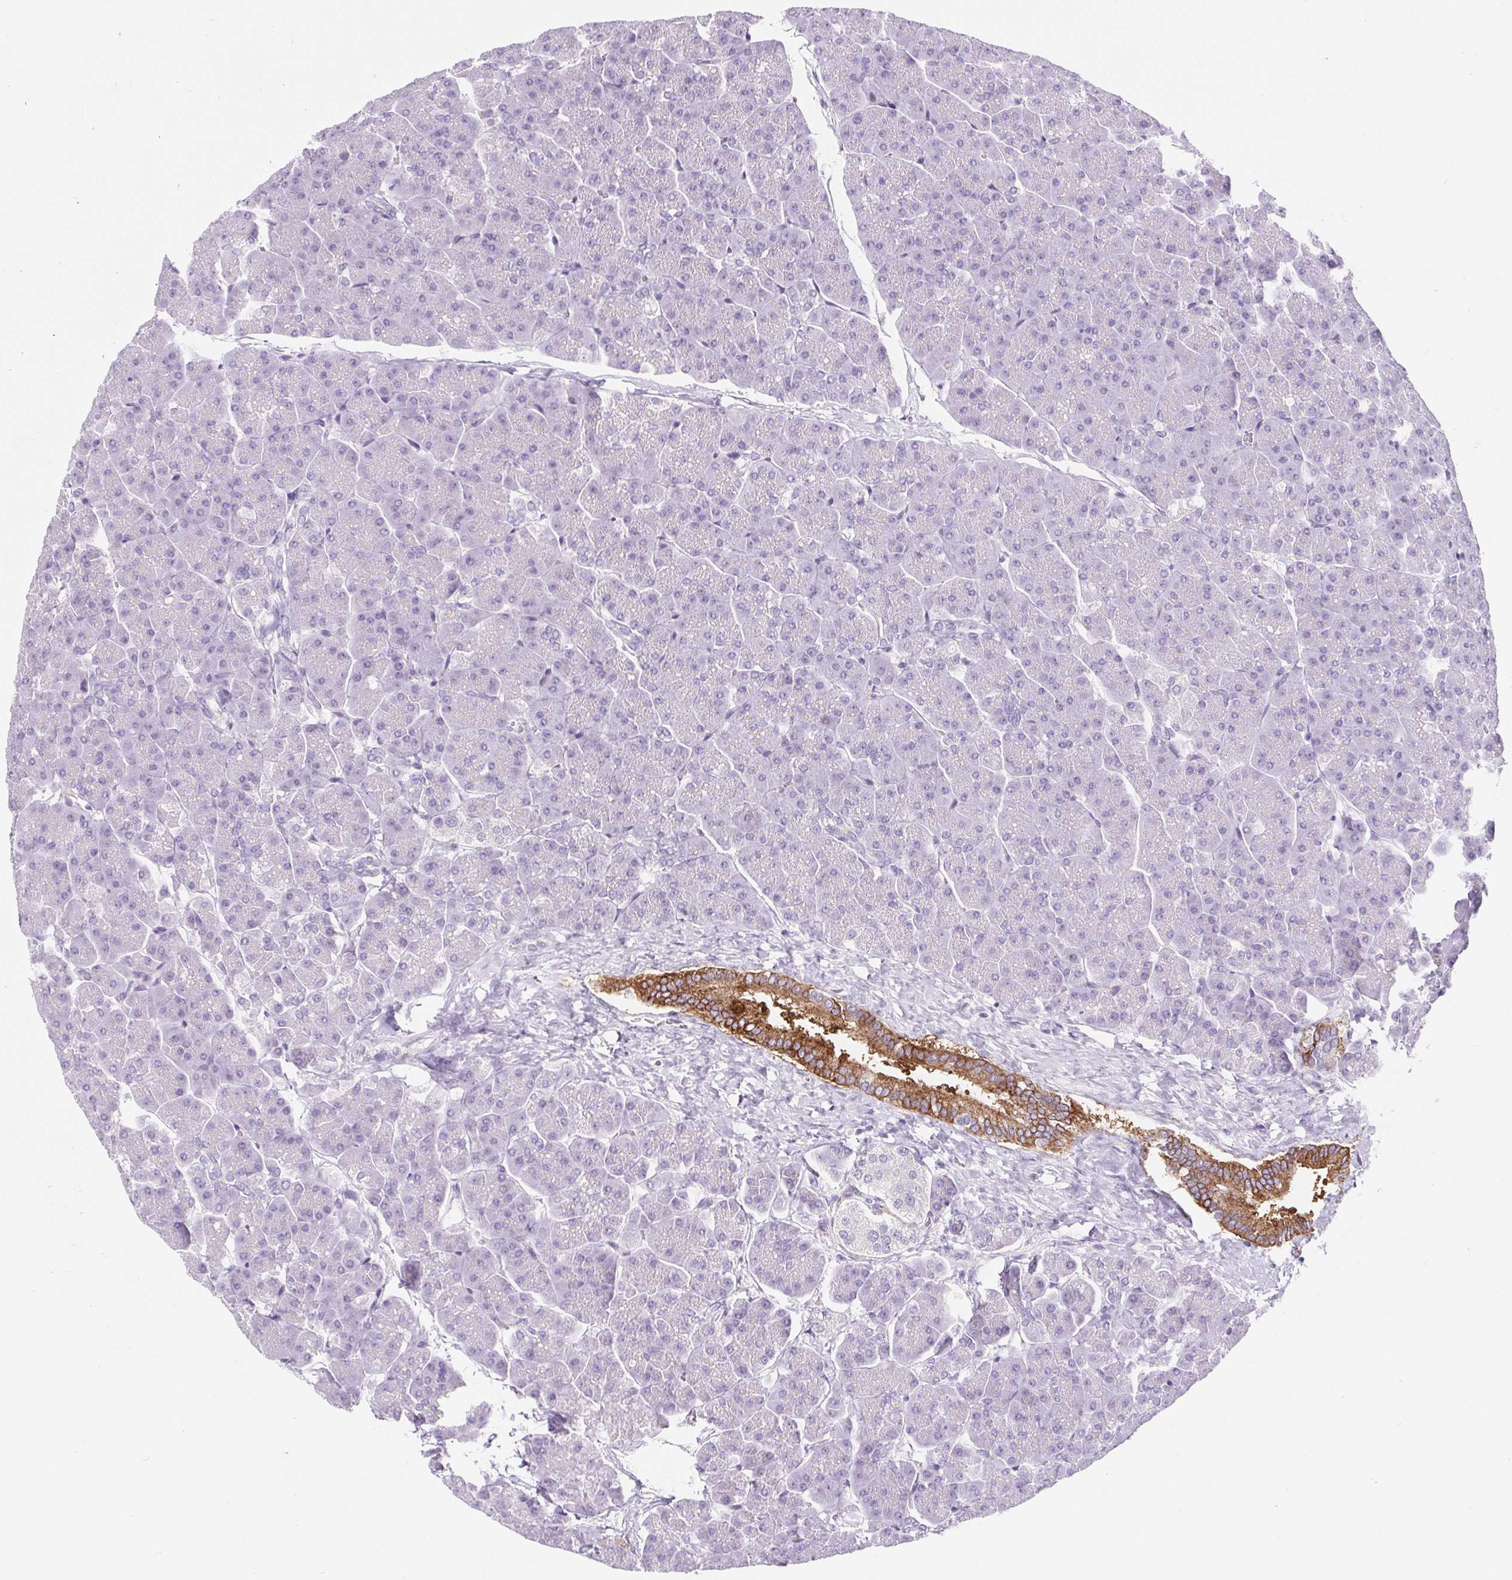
{"staining": {"intensity": "strong", "quantity": "<25%", "location": "cytoplasmic/membranous"}, "tissue": "pancreas", "cell_type": "Exocrine glandular cells", "image_type": "normal", "snomed": [{"axis": "morphology", "description": "Normal tissue, NOS"}, {"axis": "topography", "description": "Pancreas"}, {"axis": "topography", "description": "Peripheral nerve tissue"}], "caption": "An immunohistochemistry micrograph of normal tissue is shown. Protein staining in brown highlights strong cytoplasmic/membranous positivity in pancreas within exocrine glandular cells. Ihc stains the protein in brown and the nuclei are stained blue.", "gene": "BCAS1", "patient": {"sex": "male", "age": 54}}